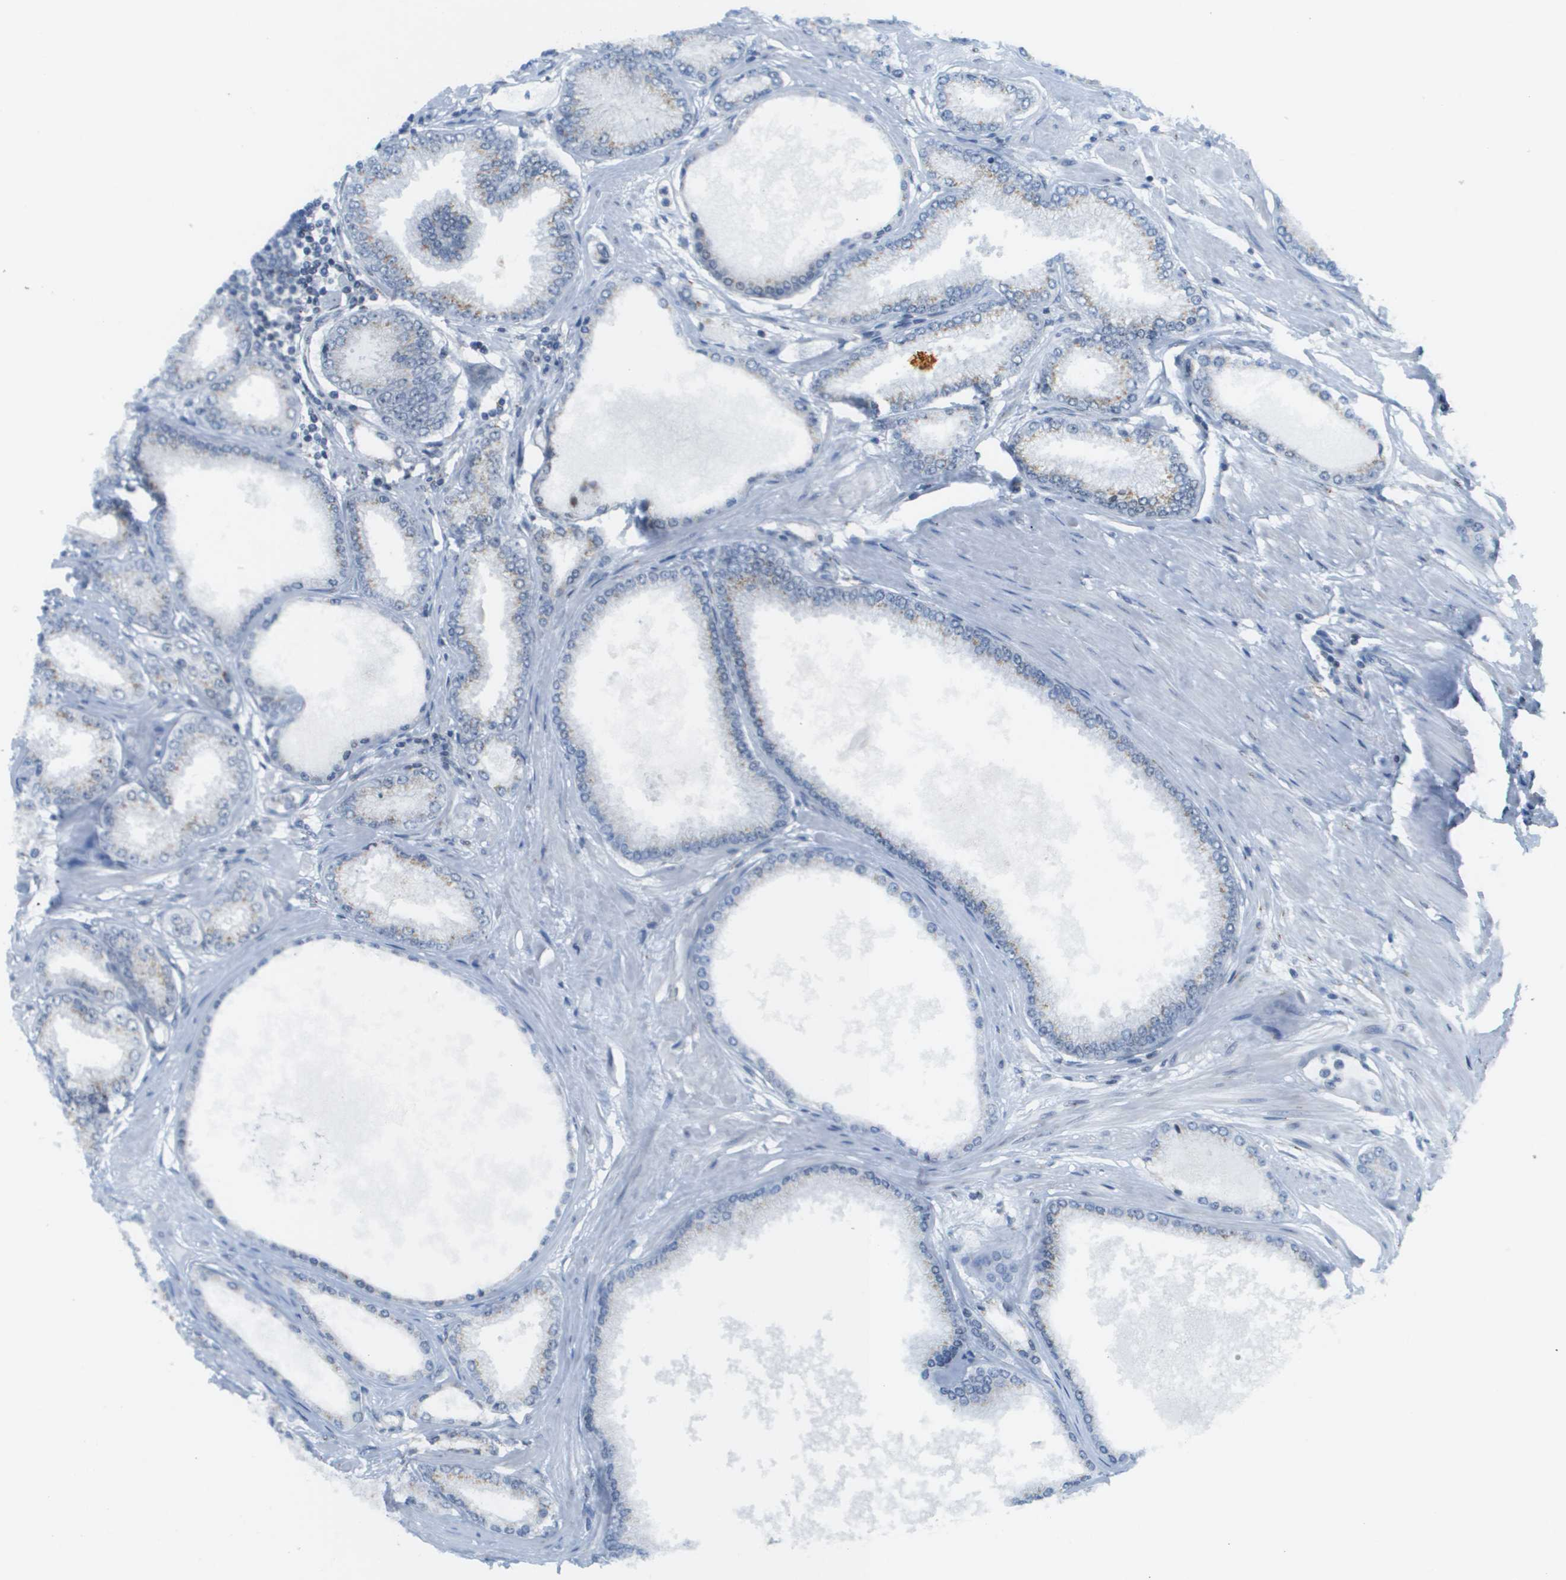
{"staining": {"intensity": "weak", "quantity": "<25%", "location": "cytoplasmic/membranous"}, "tissue": "prostate cancer", "cell_type": "Tumor cells", "image_type": "cancer", "snomed": [{"axis": "morphology", "description": "Adenocarcinoma, High grade"}, {"axis": "topography", "description": "Prostate"}], "caption": "Prostate cancer (adenocarcinoma (high-grade)) was stained to show a protein in brown. There is no significant positivity in tumor cells.", "gene": "EVC", "patient": {"sex": "male", "age": 61}}